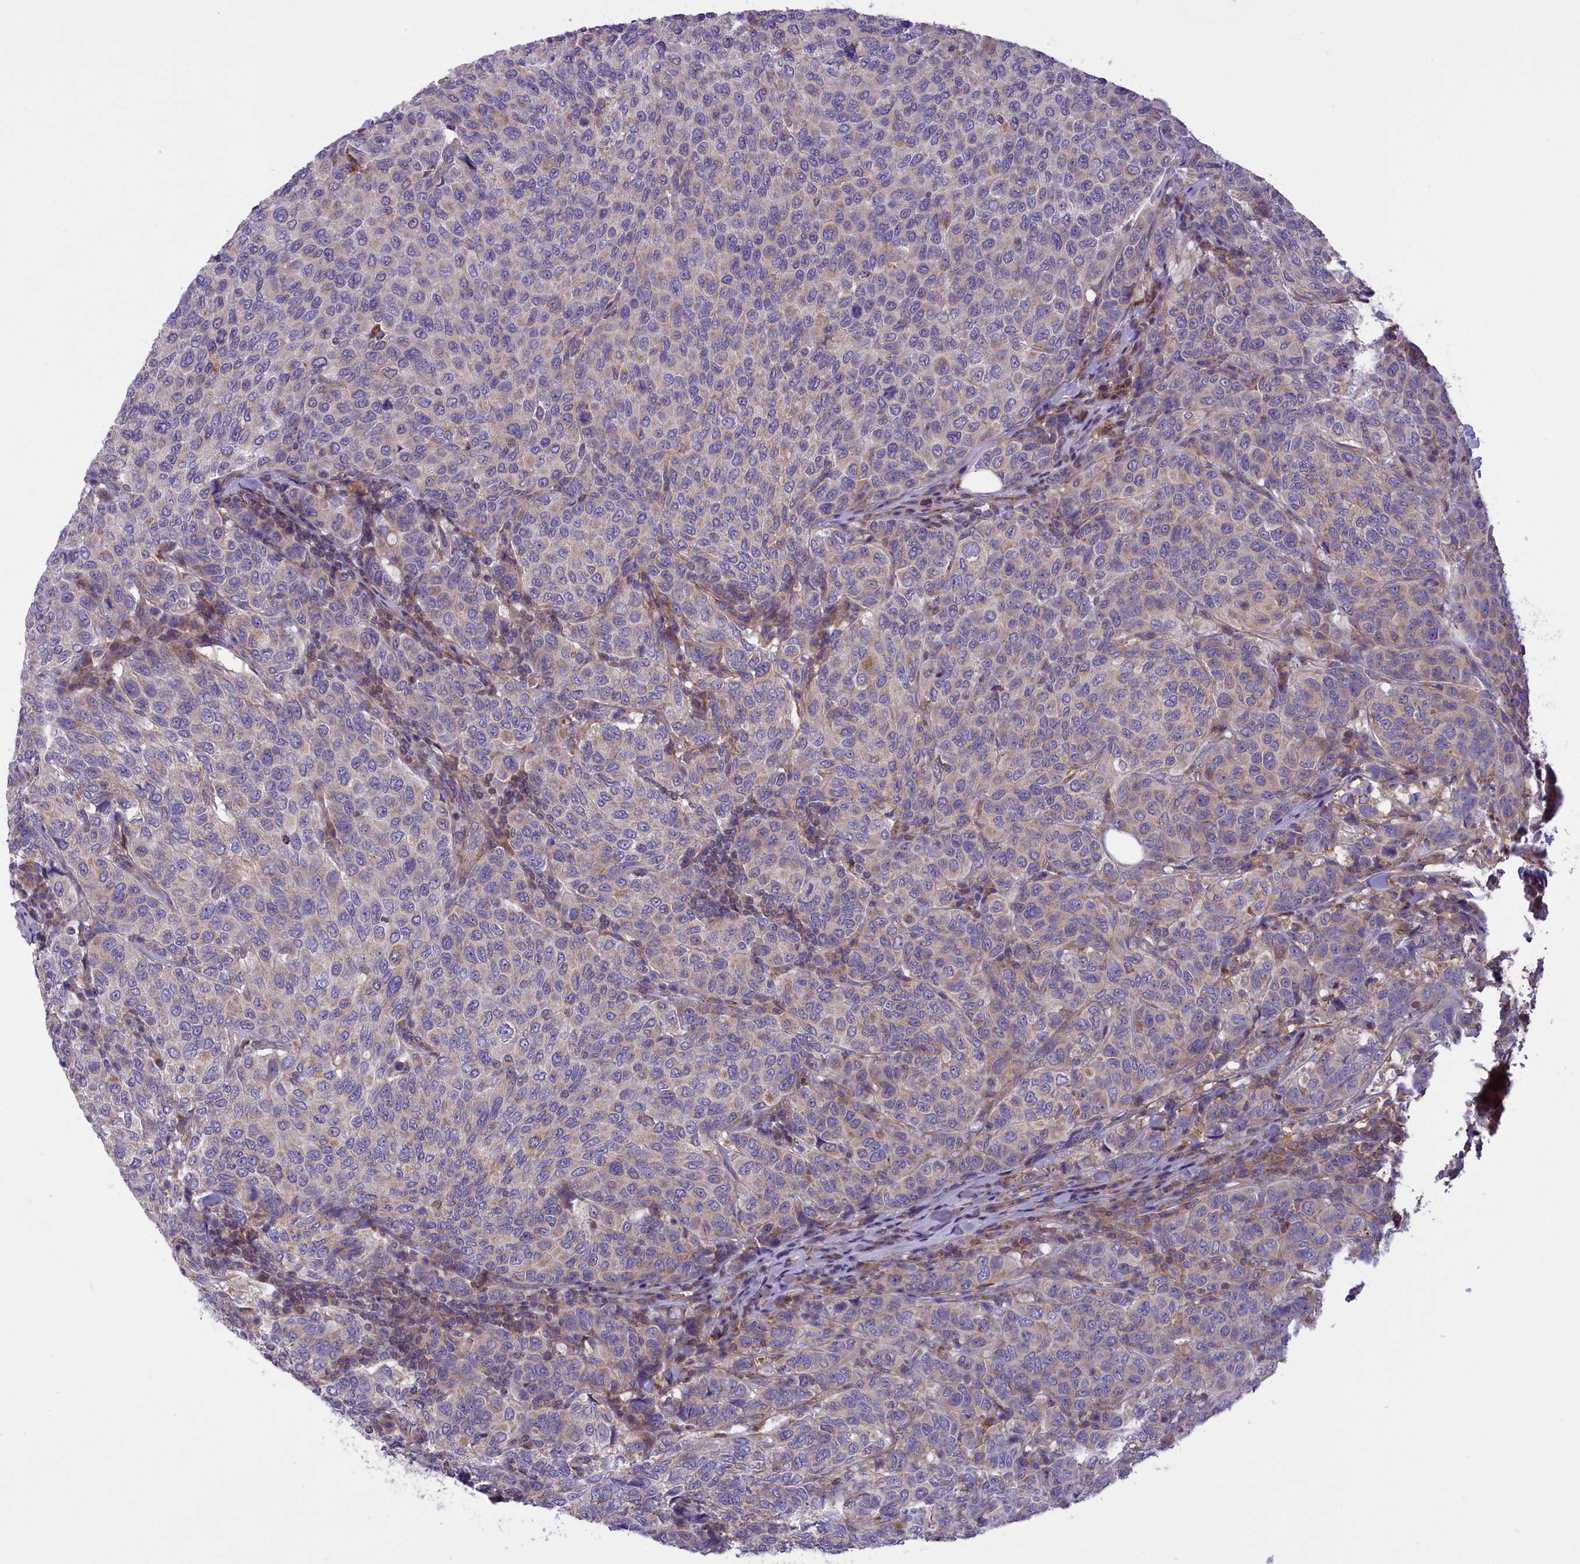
{"staining": {"intensity": "negative", "quantity": "none", "location": "none"}, "tissue": "breast cancer", "cell_type": "Tumor cells", "image_type": "cancer", "snomed": [{"axis": "morphology", "description": "Duct carcinoma"}, {"axis": "topography", "description": "Breast"}], "caption": "An image of infiltrating ductal carcinoma (breast) stained for a protein demonstrates no brown staining in tumor cells.", "gene": "CORO7-PAM16", "patient": {"sex": "female", "age": 55}}